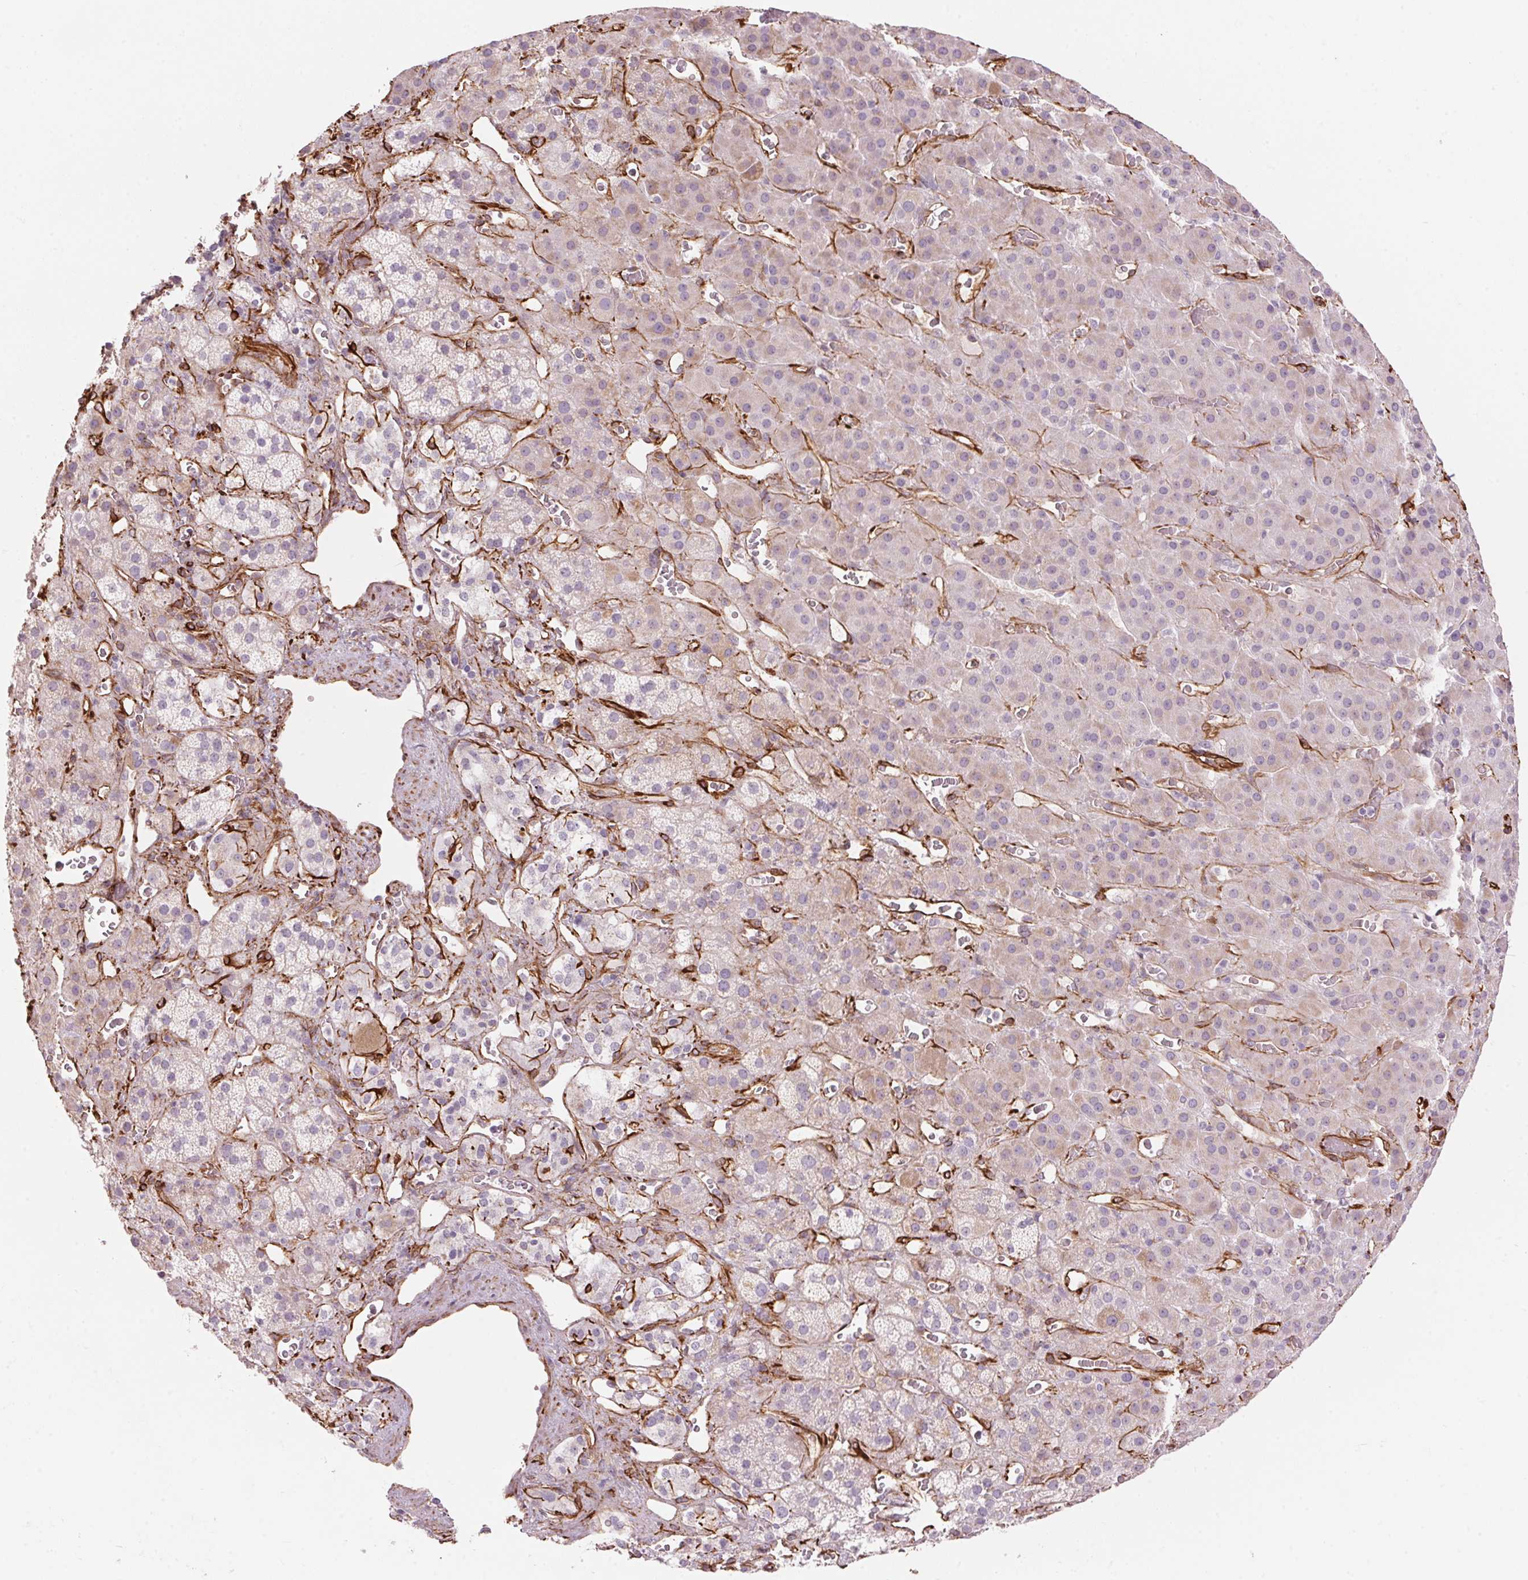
{"staining": {"intensity": "negative", "quantity": "none", "location": "none"}, "tissue": "adrenal gland", "cell_type": "Glandular cells", "image_type": "normal", "snomed": [{"axis": "morphology", "description": "Normal tissue, NOS"}, {"axis": "topography", "description": "Adrenal gland"}], "caption": "This is a photomicrograph of immunohistochemistry staining of normal adrenal gland, which shows no positivity in glandular cells. Nuclei are stained in blue.", "gene": "CLPS", "patient": {"sex": "male", "age": 57}}